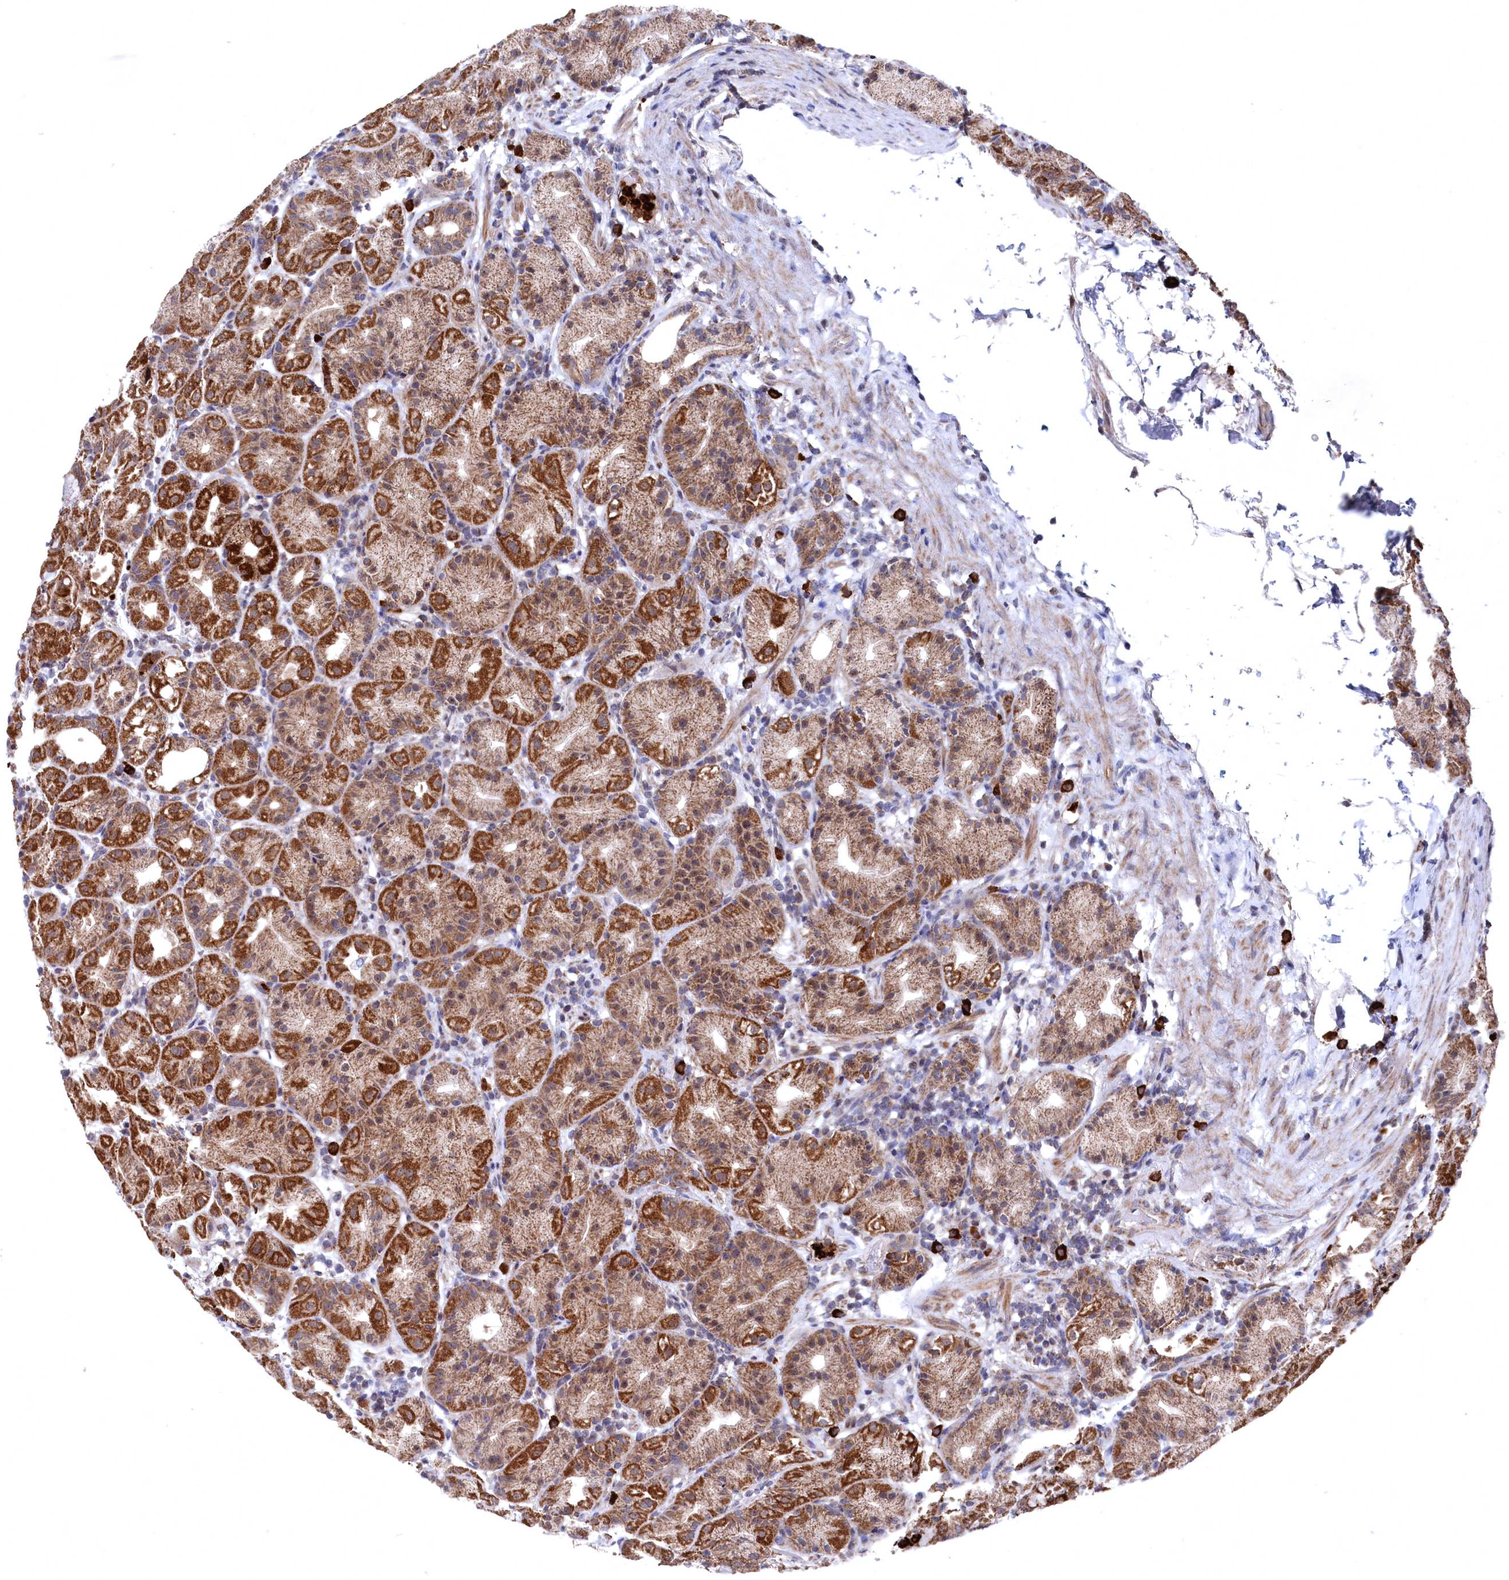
{"staining": {"intensity": "strong", "quantity": ">75%", "location": "cytoplasmic/membranous"}, "tissue": "stomach", "cell_type": "Glandular cells", "image_type": "normal", "snomed": [{"axis": "morphology", "description": "Normal tissue, NOS"}, {"axis": "topography", "description": "Stomach"}], "caption": "Protein analysis of benign stomach reveals strong cytoplasmic/membranous expression in about >75% of glandular cells.", "gene": "CHCHD1", "patient": {"sex": "female", "age": 79}}